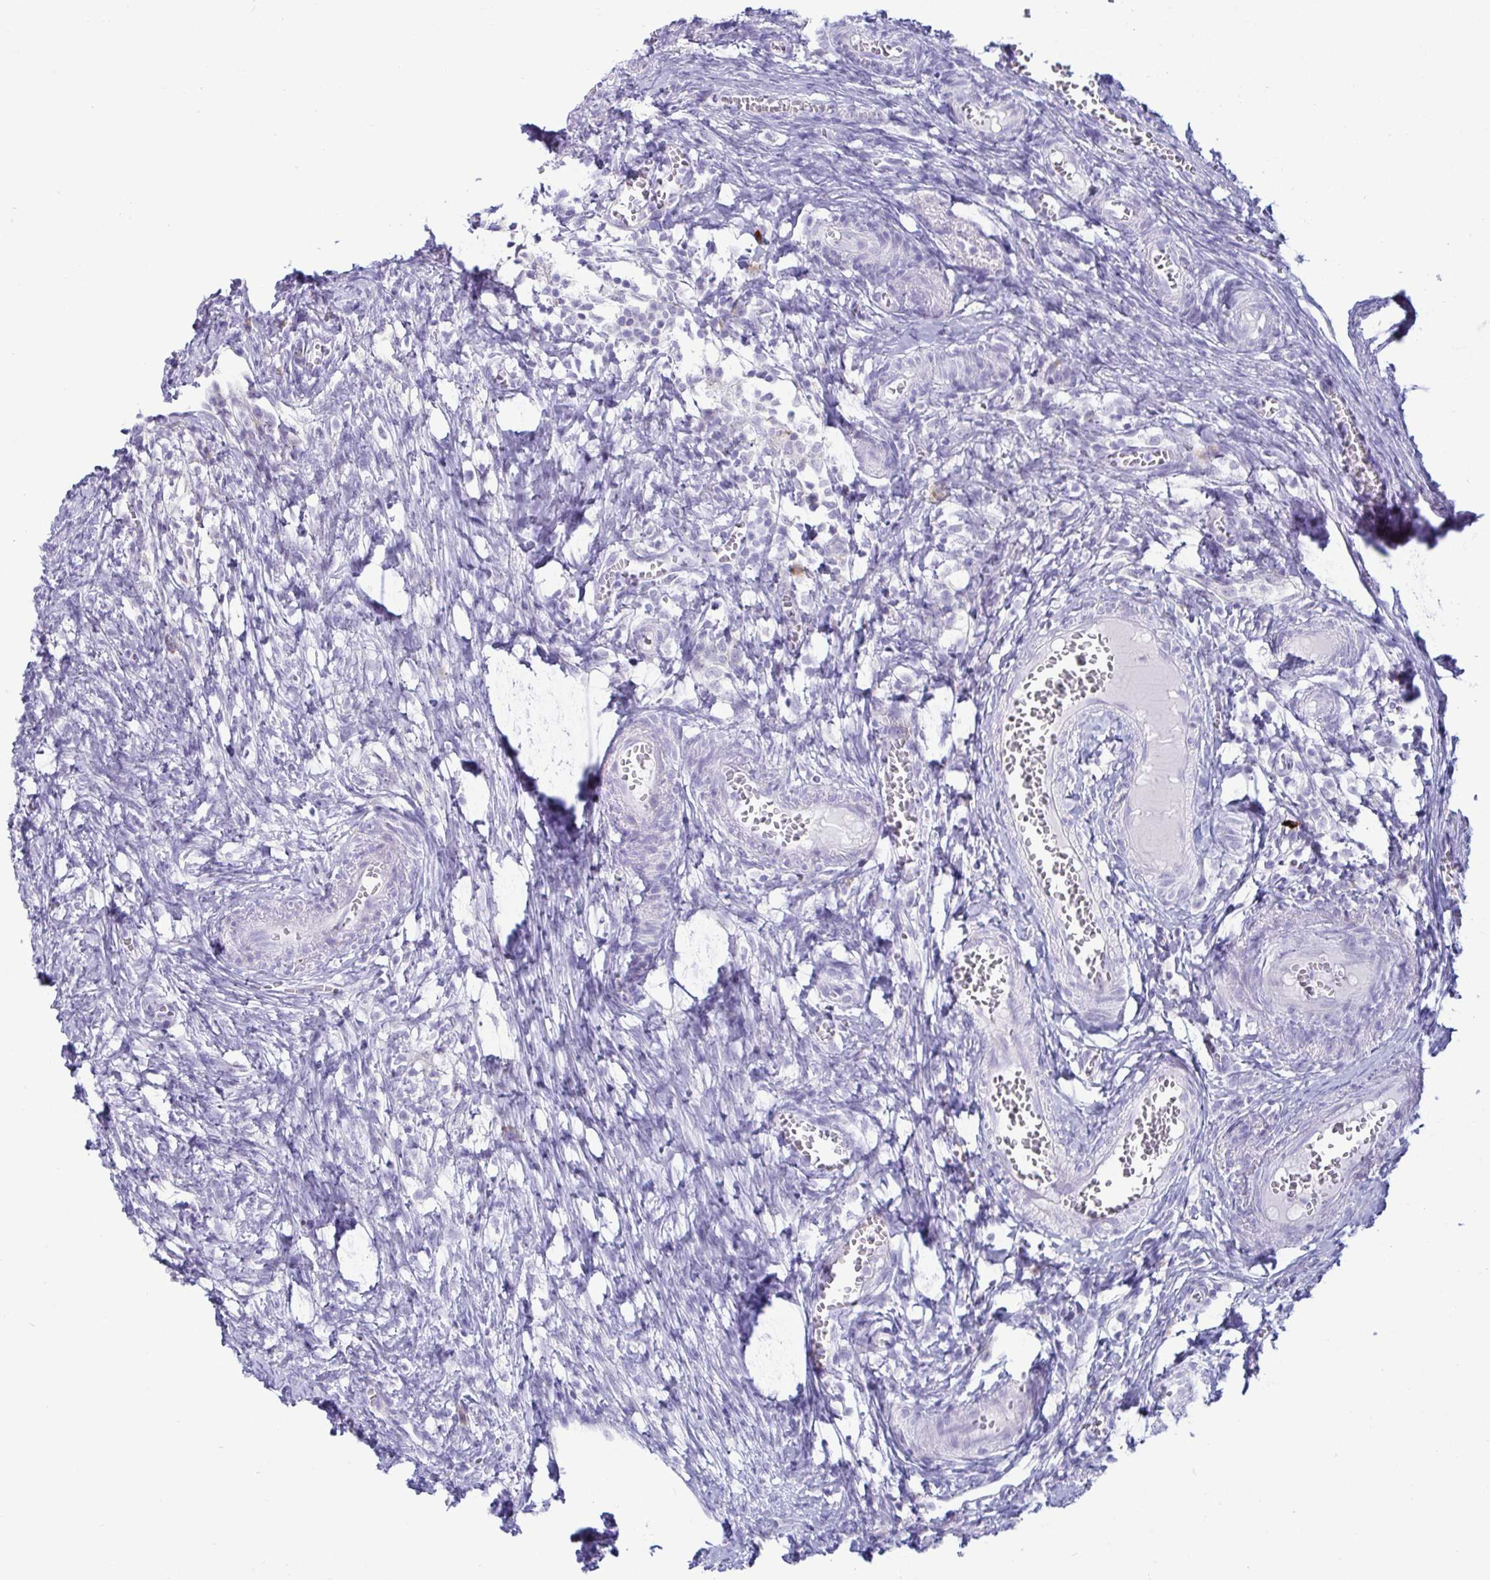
{"staining": {"intensity": "negative", "quantity": "none", "location": "none"}, "tissue": "ovary", "cell_type": "Ovarian stroma cells", "image_type": "normal", "snomed": [{"axis": "morphology", "description": "Normal tissue, NOS"}, {"axis": "topography", "description": "Ovary"}], "caption": "The IHC photomicrograph has no significant expression in ovarian stroma cells of ovary. Nuclei are stained in blue.", "gene": "TFPI2", "patient": {"sex": "female", "age": 41}}